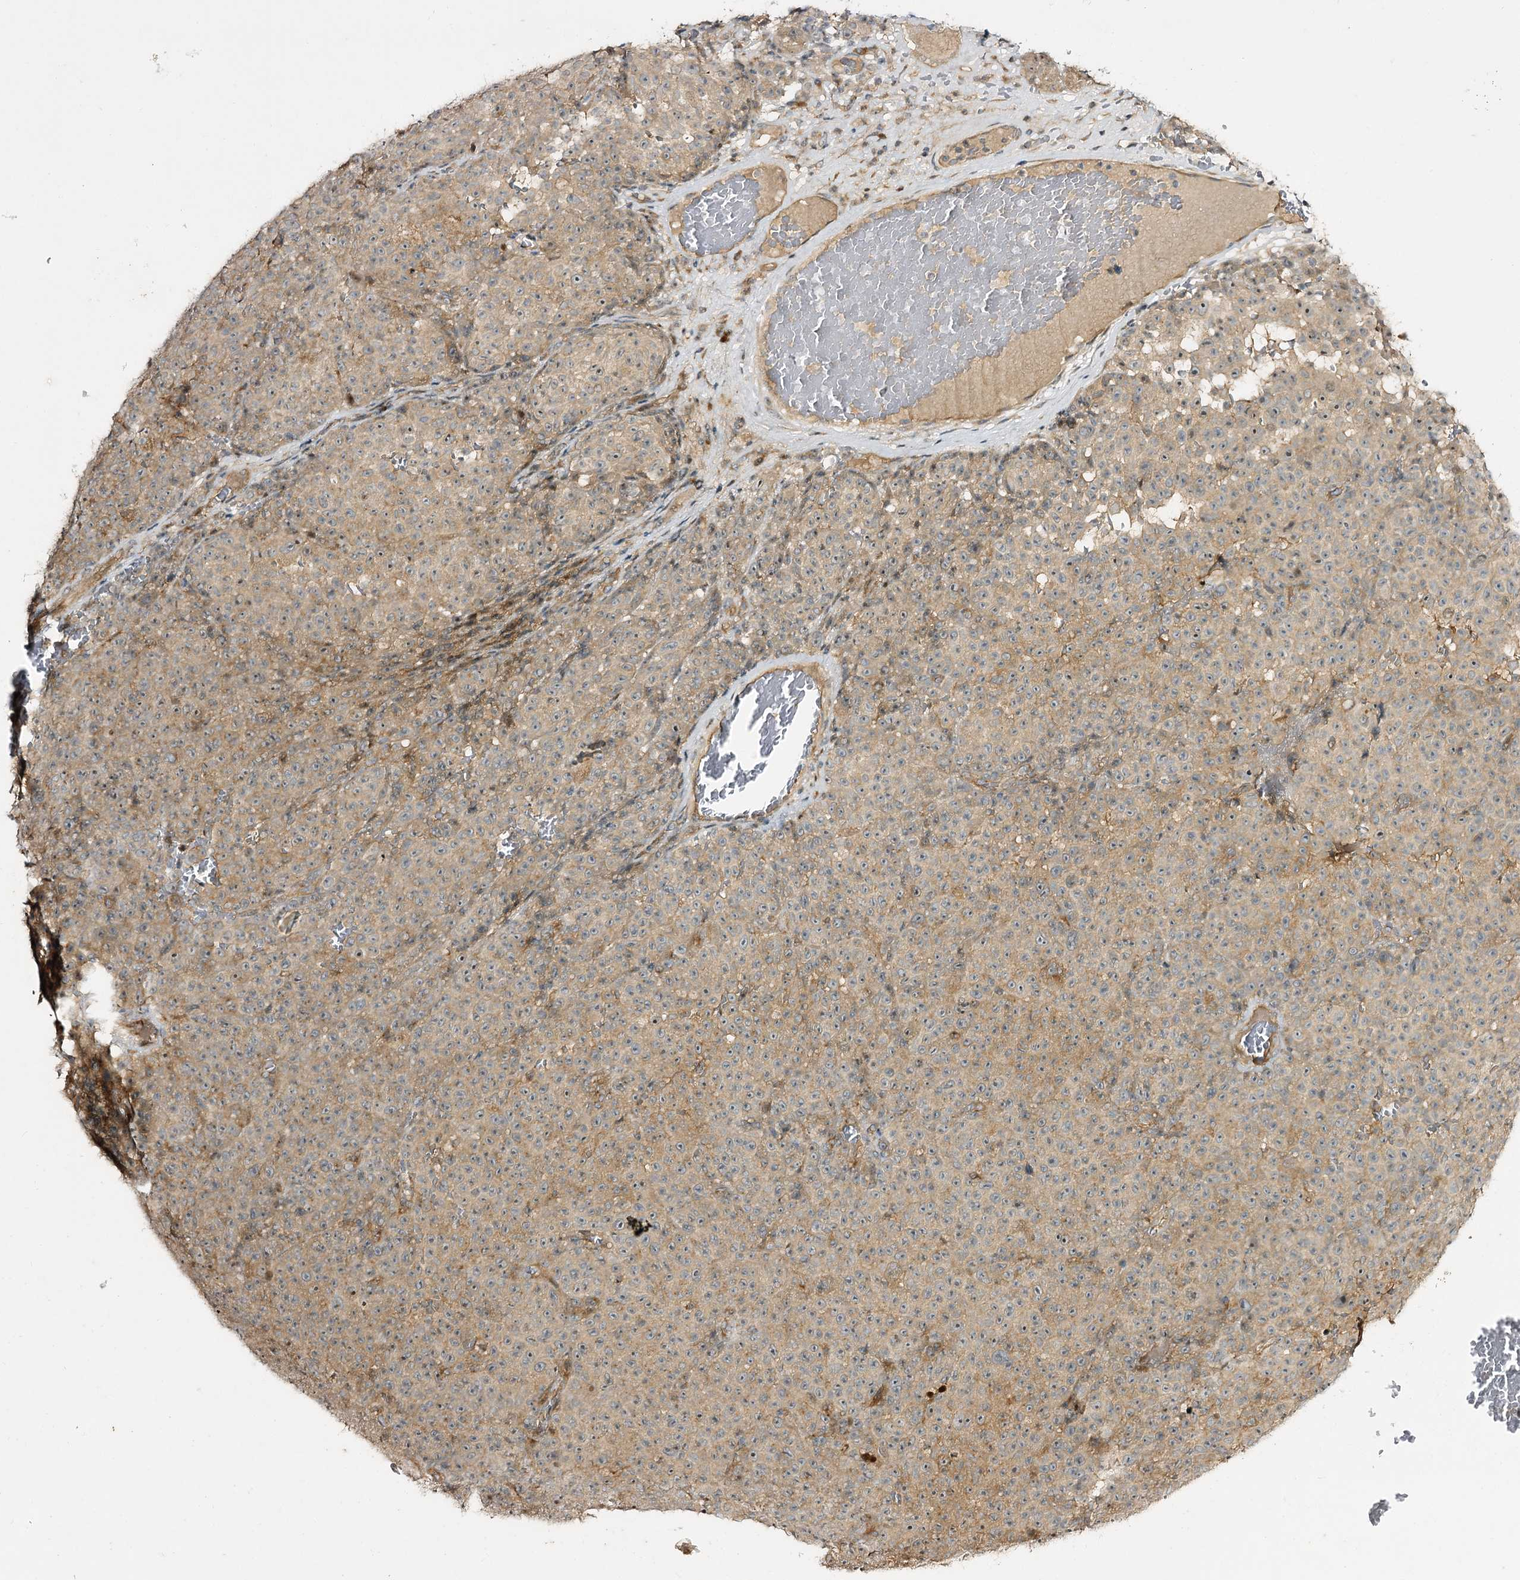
{"staining": {"intensity": "weak", "quantity": "<25%", "location": "cytoplasmic/membranous"}, "tissue": "melanoma", "cell_type": "Tumor cells", "image_type": "cancer", "snomed": [{"axis": "morphology", "description": "Malignant melanoma, NOS"}, {"axis": "topography", "description": "Skin"}], "caption": "There is no significant positivity in tumor cells of melanoma. (Immunohistochemistry, brightfield microscopy, high magnification).", "gene": "C11orf80", "patient": {"sex": "female", "age": 82}}